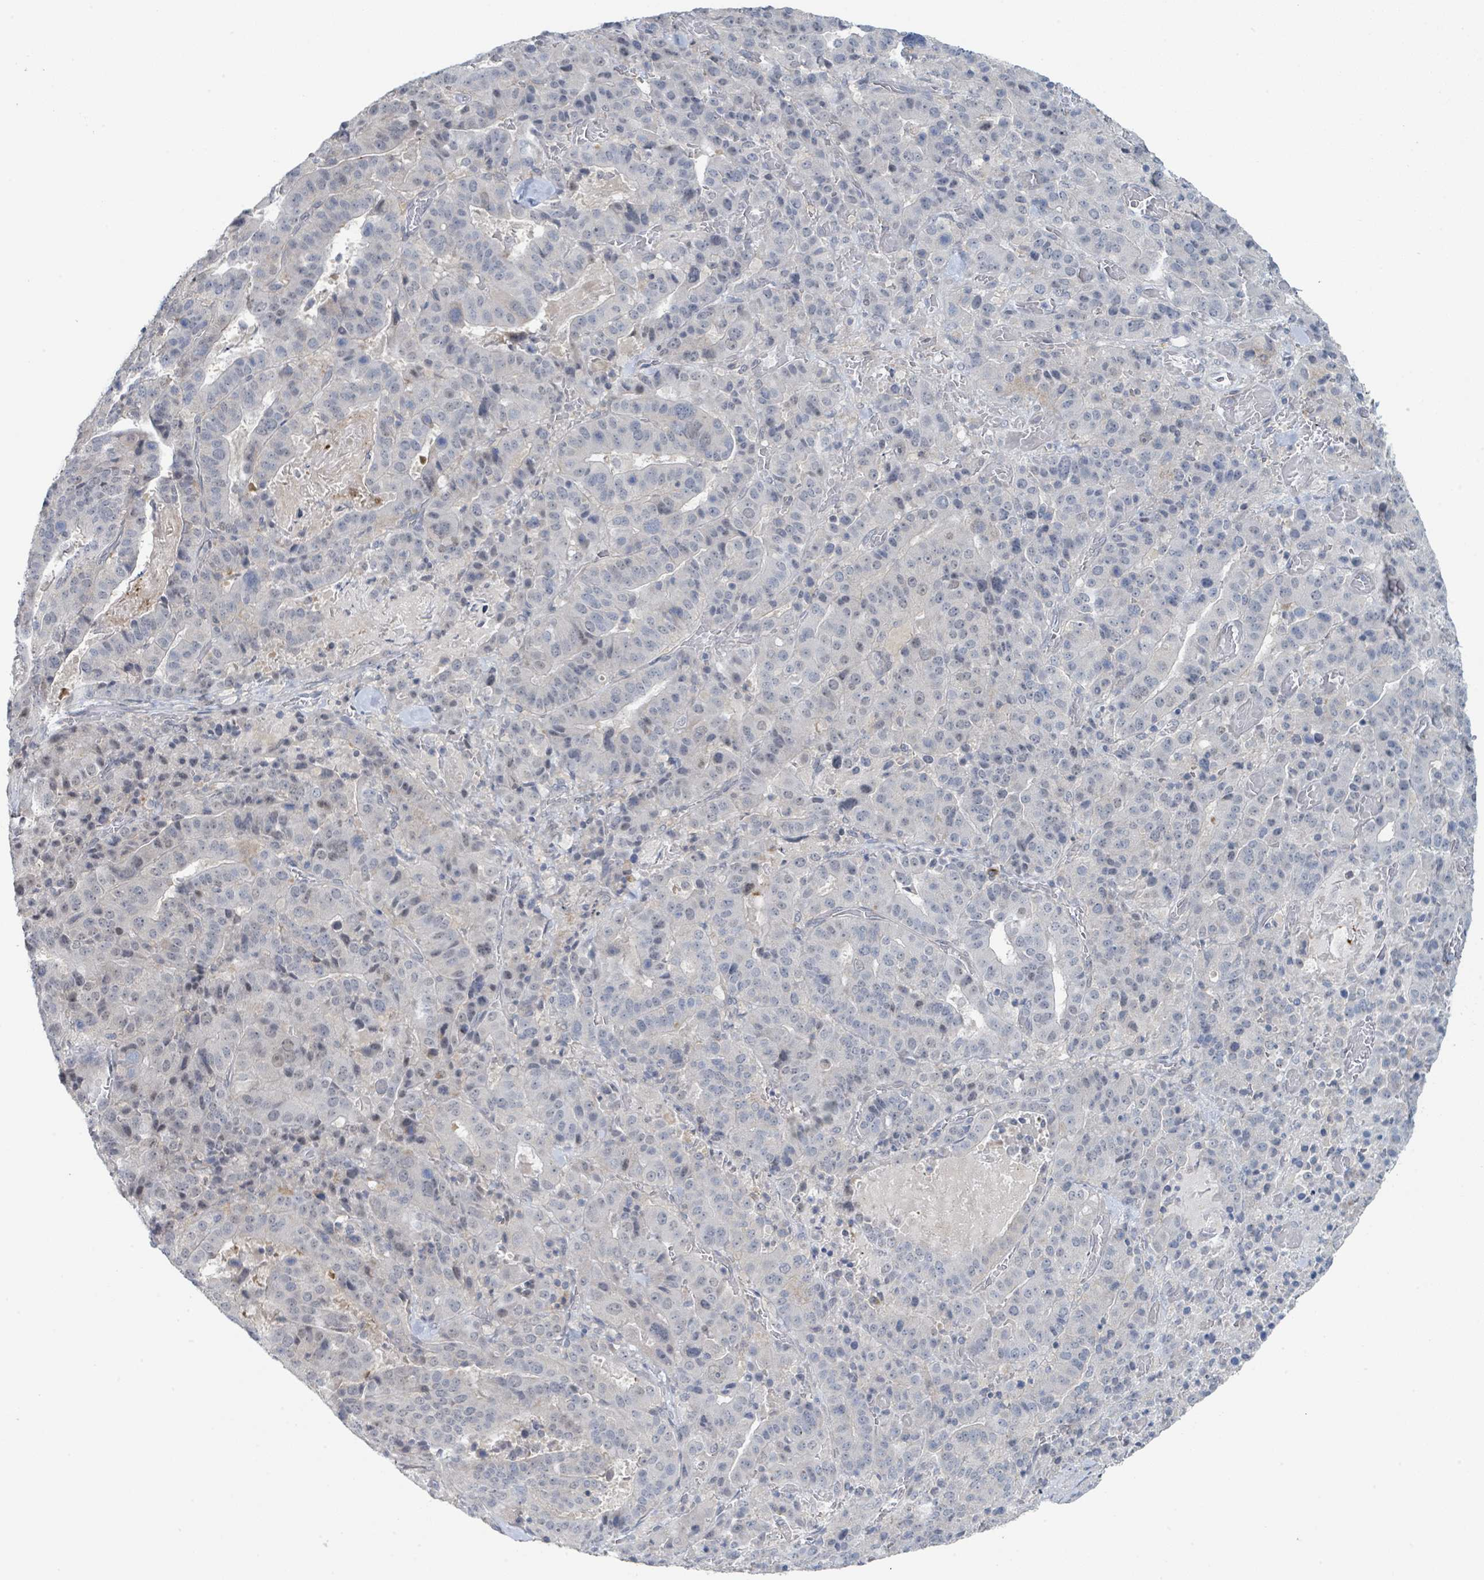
{"staining": {"intensity": "negative", "quantity": "none", "location": "none"}, "tissue": "stomach cancer", "cell_type": "Tumor cells", "image_type": "cancer", "snomed": [{"axis": "morphology", "description": "Adenocarcinoma, NOS"}, {"axis": "topography", "description": "Stomach"}], "caption": "The immunohistochemistry (IHC) histopathology image has no significant staining in tumor cells of stomach adenocarcinoma tissue.", "gene": "ANKRD55", "patient": {"sex": "male", "age": 48}}